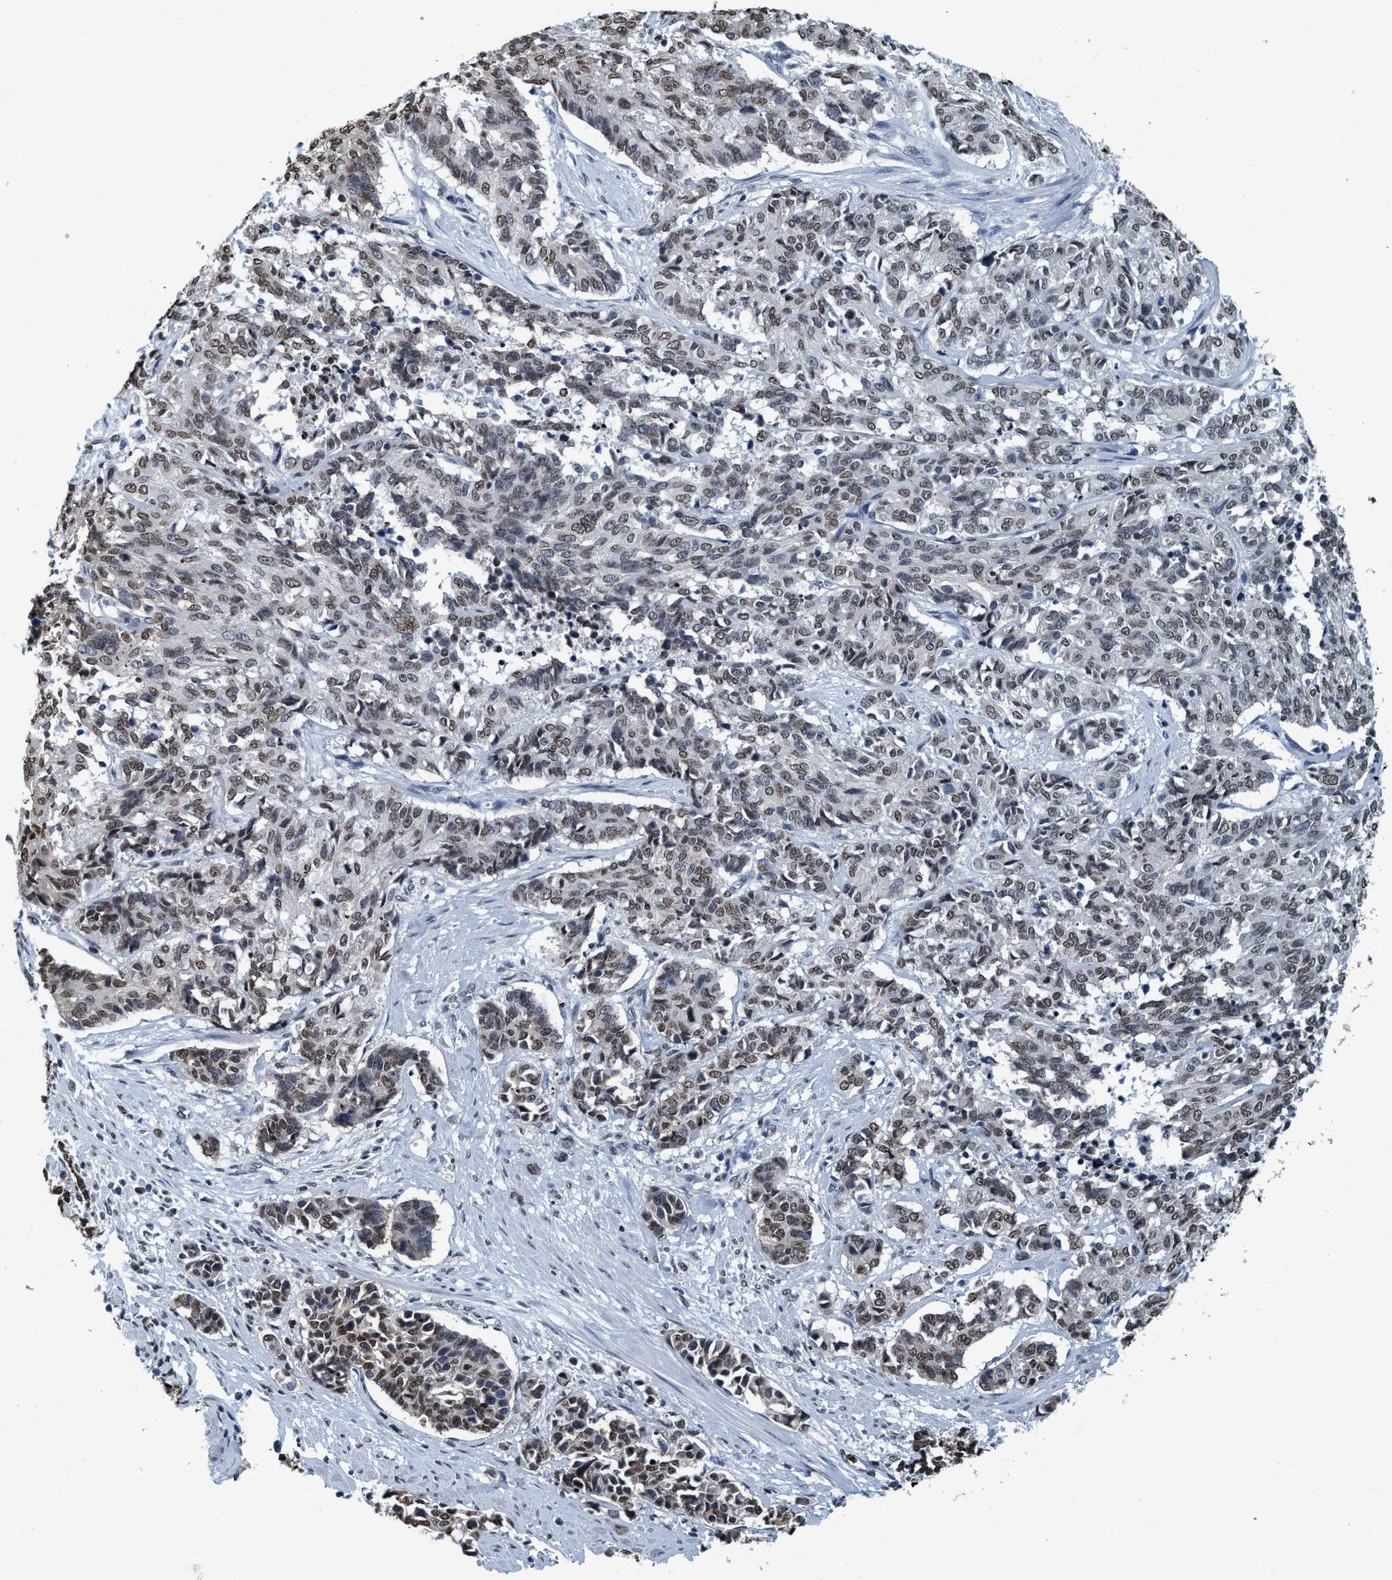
{"staining": {"intensity": "moderate", "quantity": ">75%", "location": "nuclear"}, "tissue": "cervical cancer", "cell_type": "Tumor cells", "image_type": "cancer", "snomed": [{"axis": "morphology", "description": "Squamous cell carcinoma, NOS"}, {"axis": "topography", "description": "Cervix"}], "caption": "Cervical cancer (squamous cell carcinoma) was stained to show a protein in brown. There is medium levels of moderate nuclear positivity in approximately >75% of tumor cells.", "gene": "CCNE2", "patient": {"sex": "female", "age": 35}}